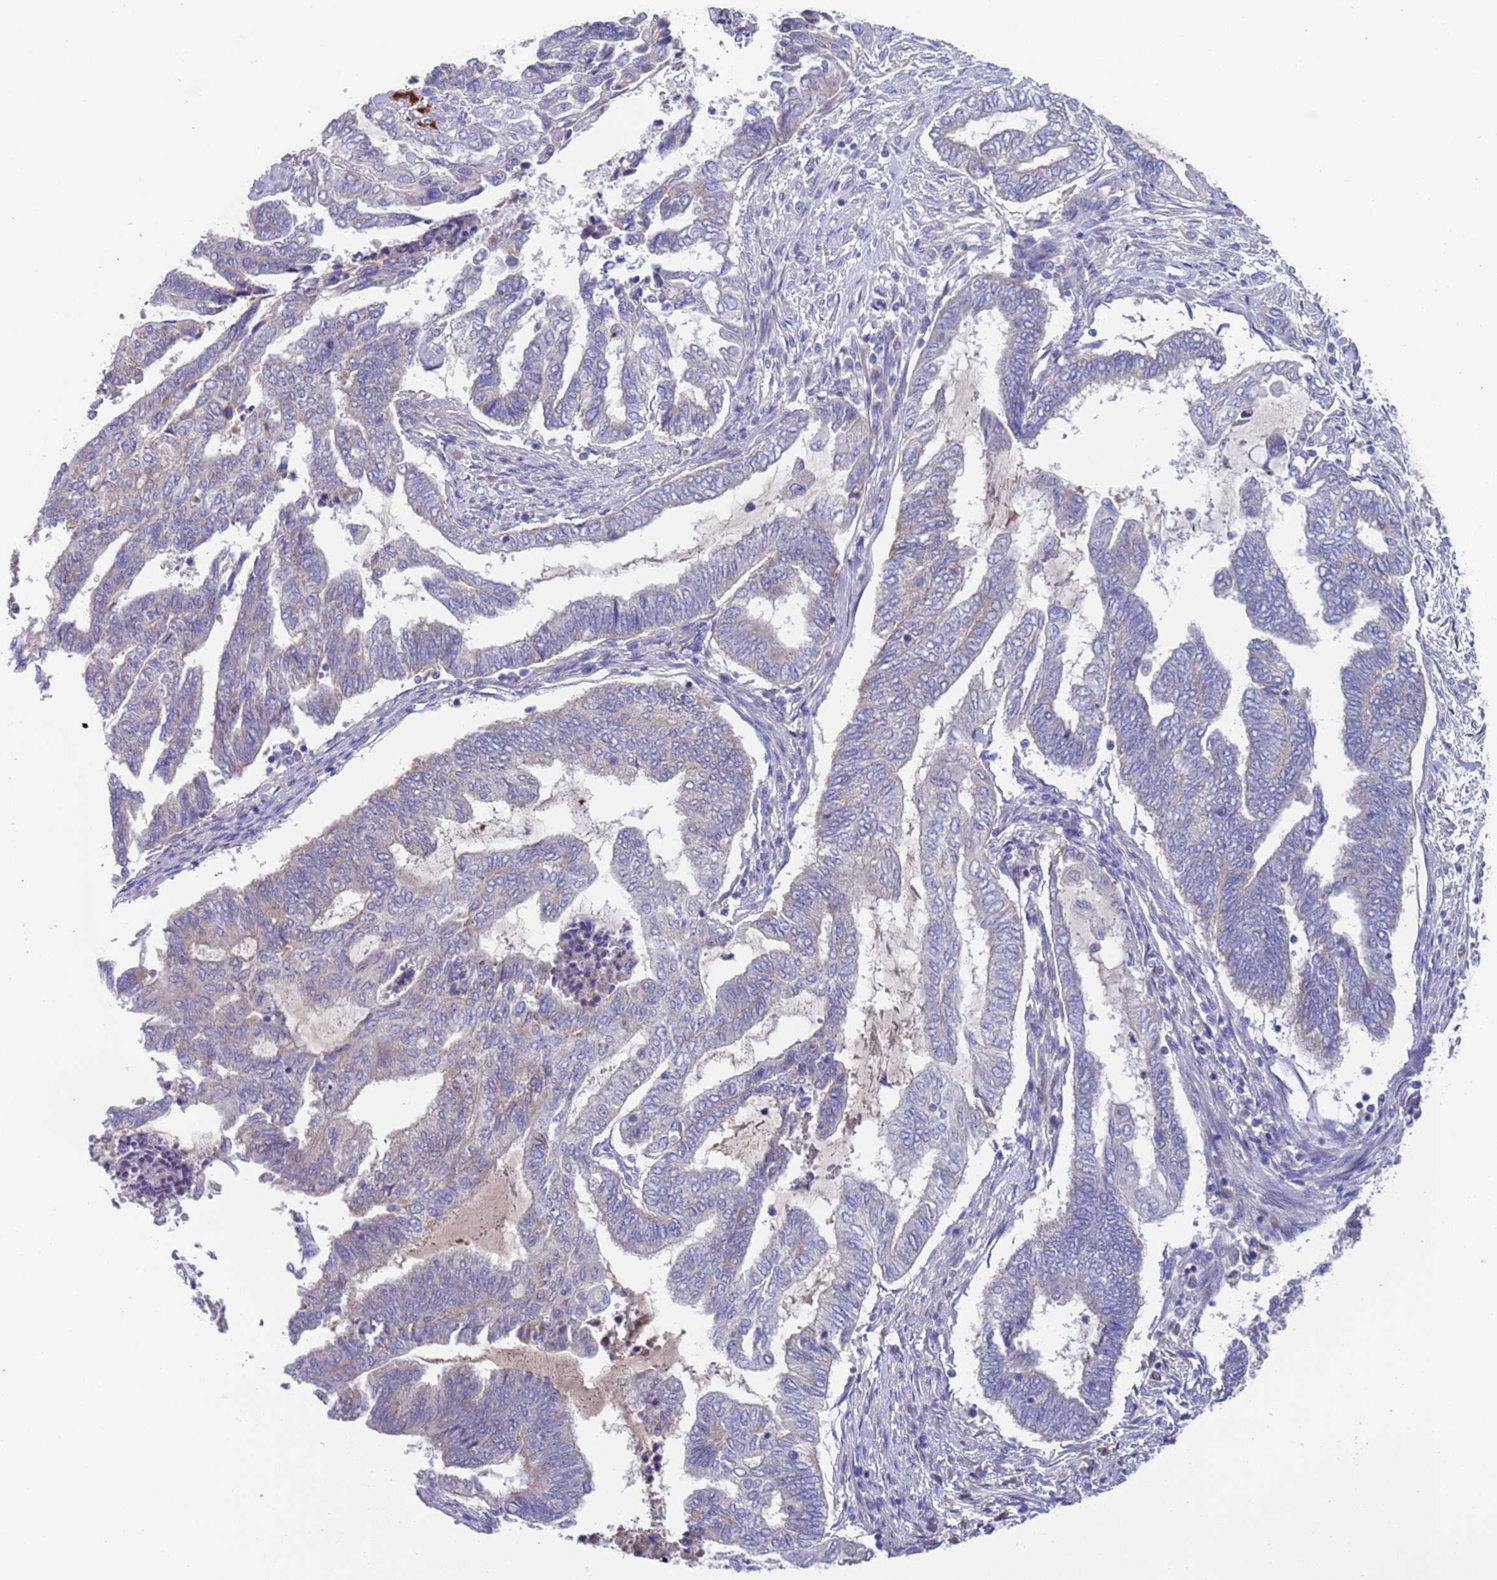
{"staining": {"intensity": "negative", "quantity": "none", "location": "none"}, "tissue": "endometrial cancer", "cell_type": "Tumor cells", "image_type": "cancer", "snomed": [{"axis": "morphology", "description": "Adenocarcinoma, NOS"}, {"axis": "topography", "description": "Uterus"}, {"axis": "topography", "description": "Endometrium"}], "caption": "This photomicrograph is of endometrial cancer stained with immunohistochemistry (IHC) to label a protein in brown with the nuclei are counter-stained blue. There is no positivity in tumor cells.", "gene": "PET117", "patient": {"sex": "female", "age": 70}}